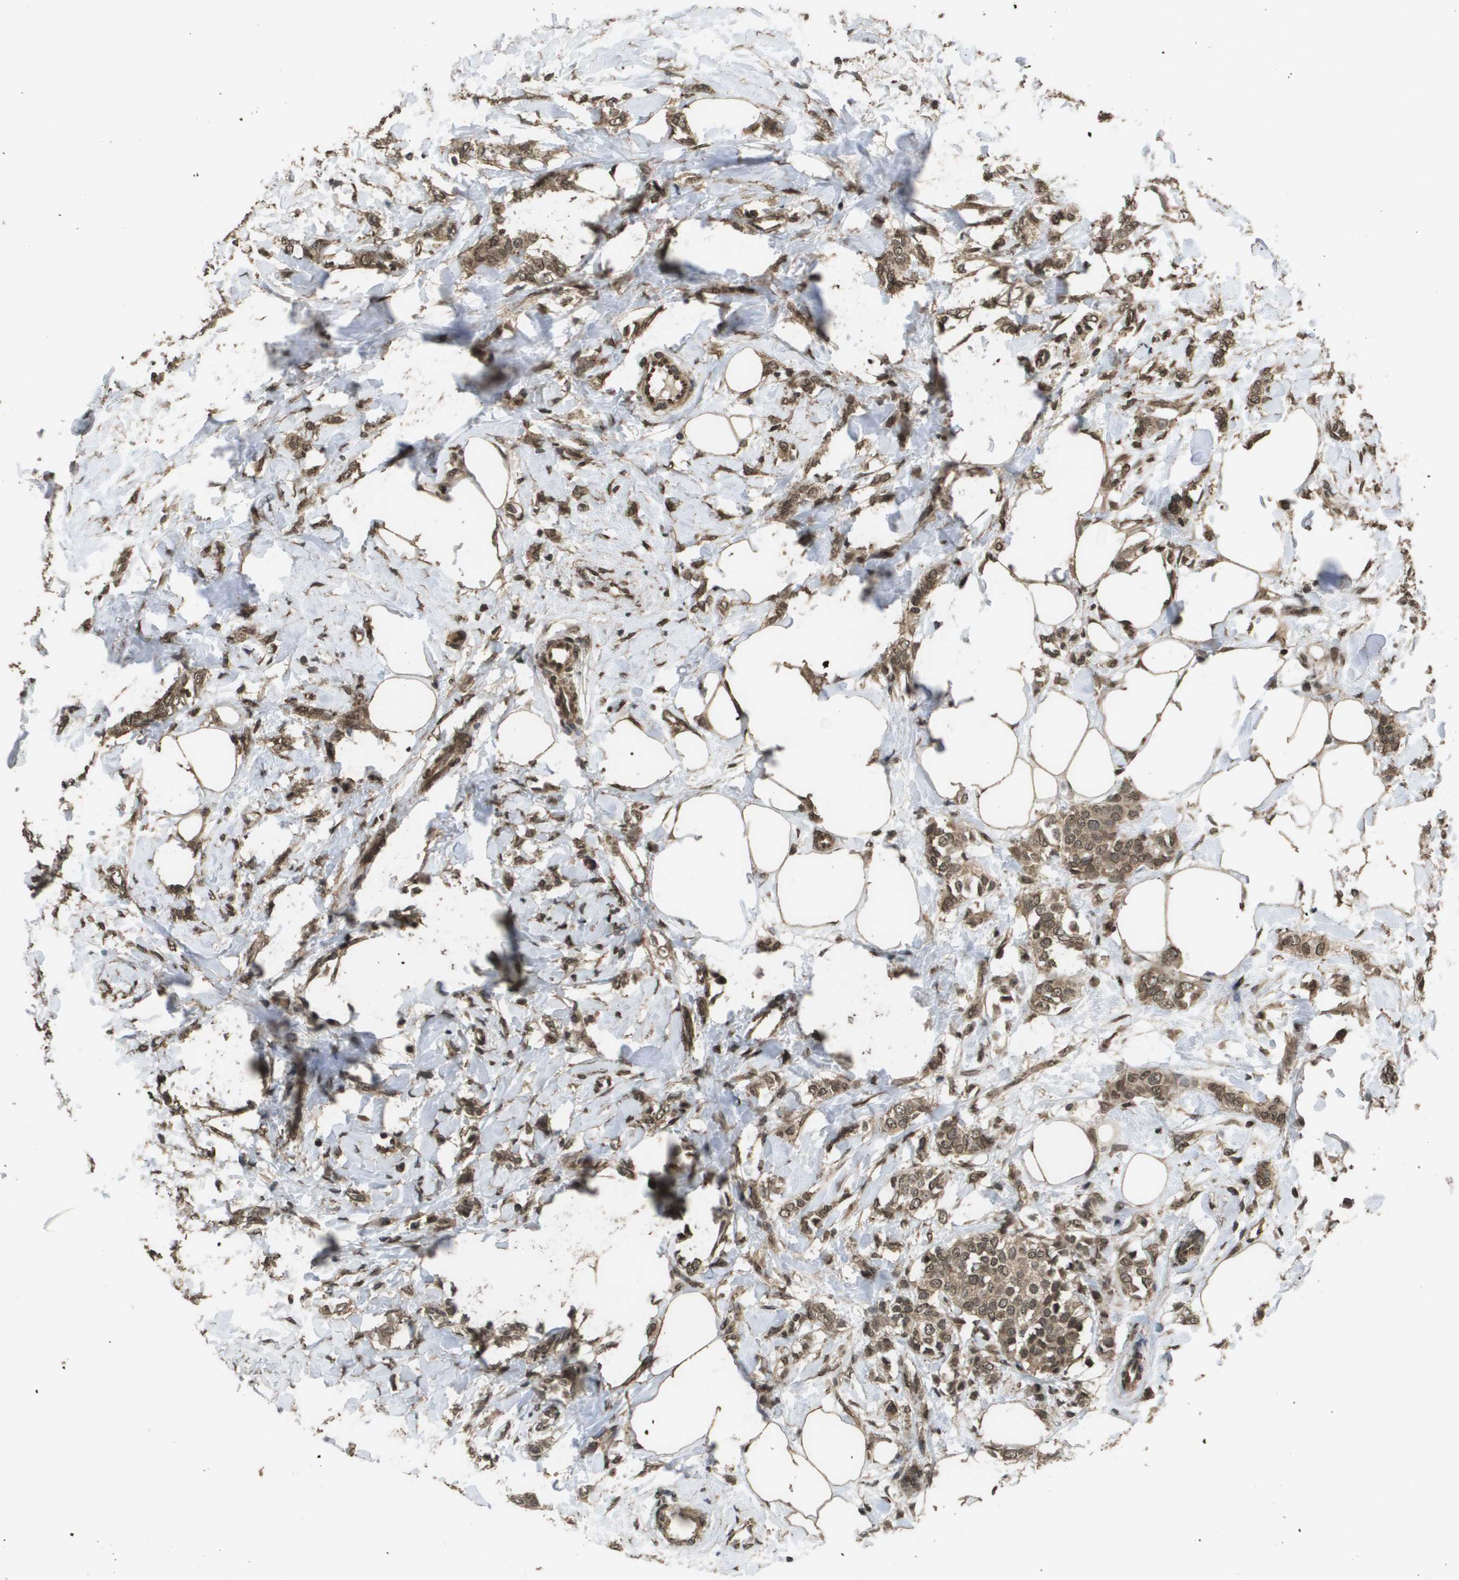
{"staining": {"intensity": "moderate", "quantity": ">75%", "location": "cytoplasmic/membranous,nuclear"}, "tissue": "breast cancer", "cell_type": "Tumor cells", "image_type": "cancer", "snomed": [{"axis": "morphology", "description": "Lobular carcinoma, in situ"}, {"axis": "morphology", "description": "Lobular carcinoma"}, {"axis": "topography", "description": "Breast"}], "caption": "The photomicrograph demonstrates immunohistochemical staining of breast cancer (lobular carcinoma in situ). There is moderate cytoplasmic/membranous and nuclear positivity is seen in about >75% of tumor cells.", "gene": "AXIN2", "patient": {"sex": "female", "age": 41}}